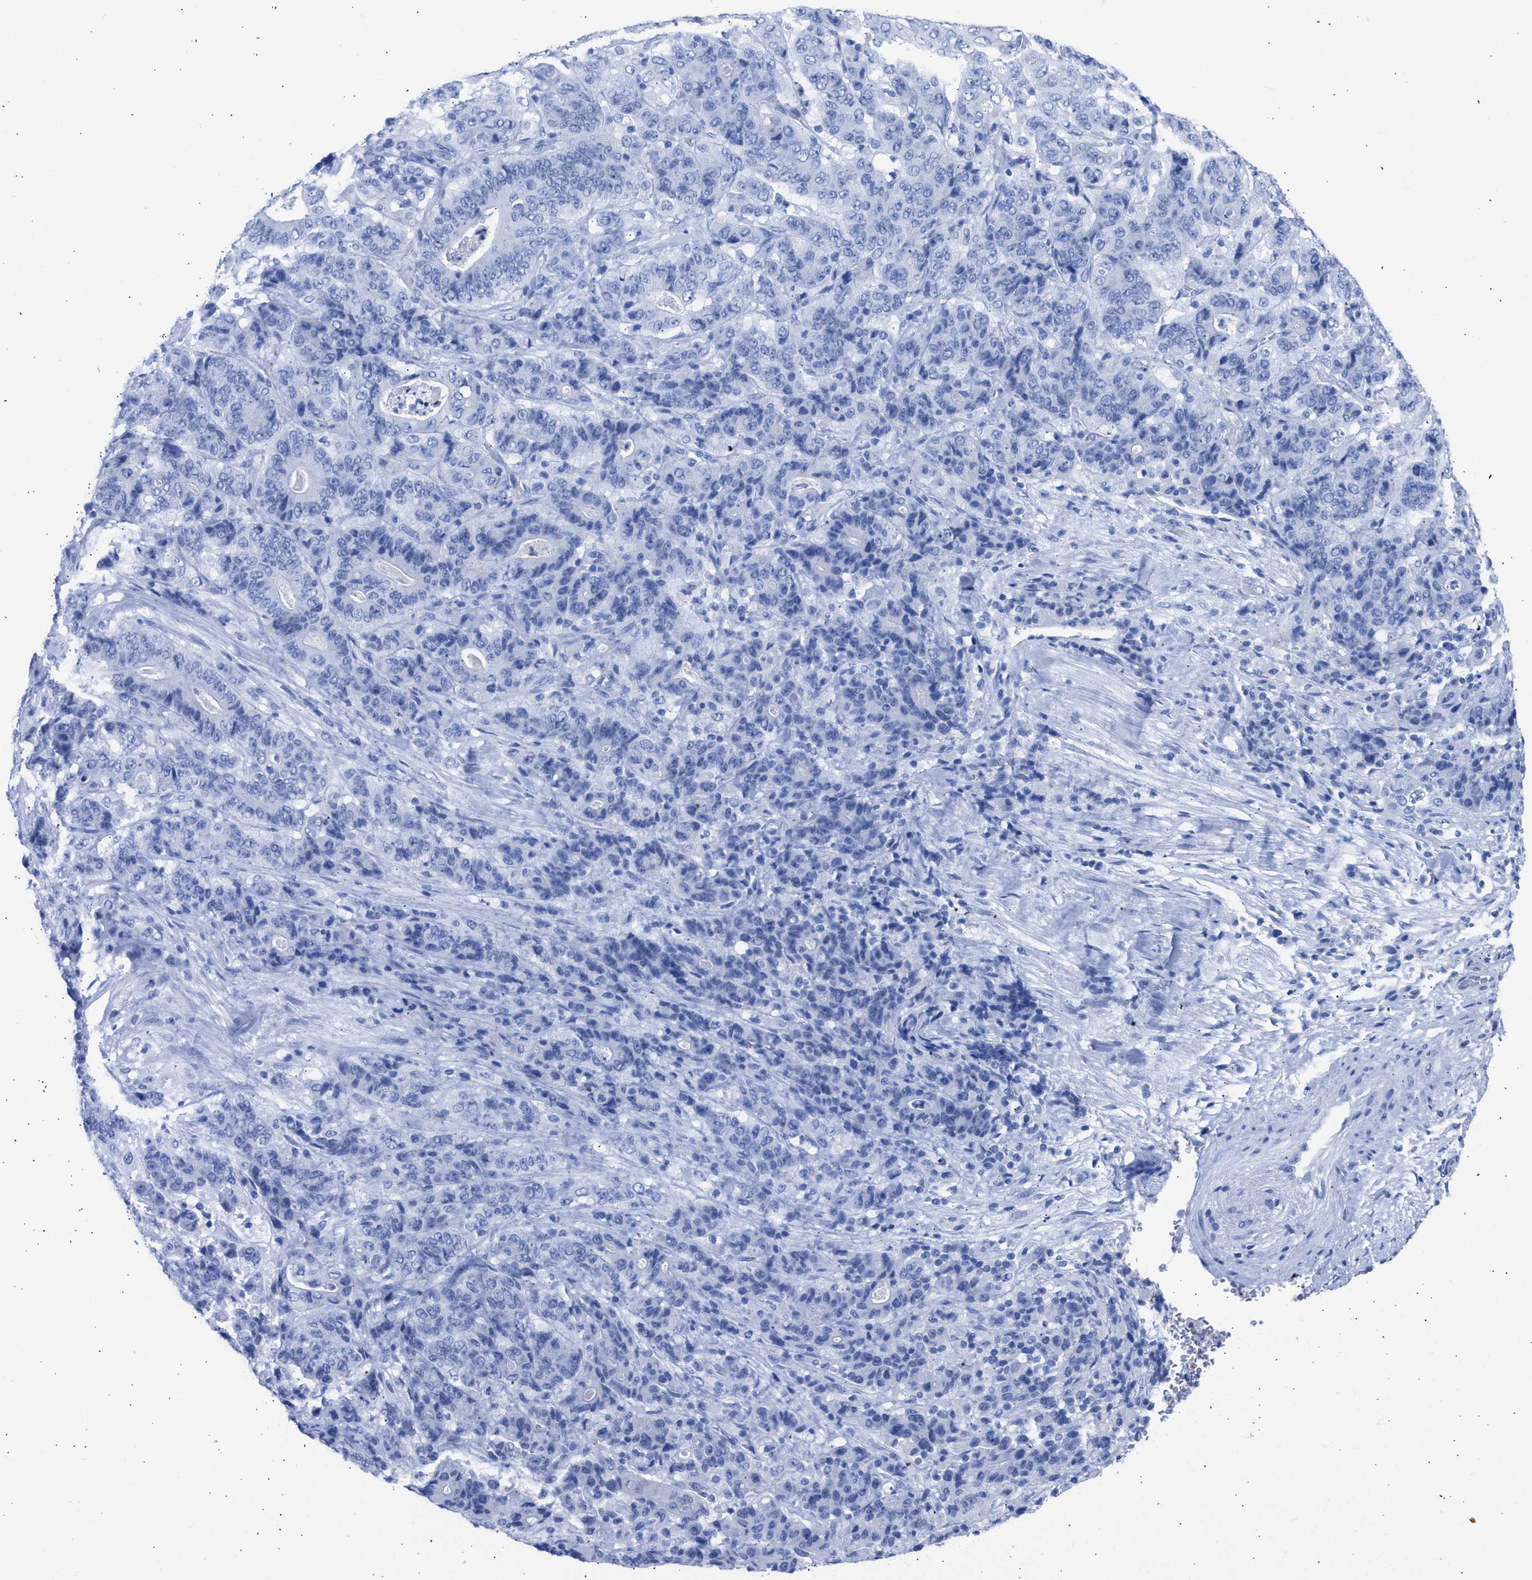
{"staining": {"intensity": "negative", "quantity": "none", "location": "none"}, "tissue": "stomach cancer", "cell_type": "Tumor cells", "image_type": "cancer", "snomed": [{"axis": "morphology", "description": "Adenocarcinoma, NOS"}, {"axis": "topography", "description": "Stomach"}], "caption": "Immunohistochemistry (IHC) image of neoplastic tissue: human adenocarcinoma (stomach) stained with DAB (3,3'-diaminobenzidine) shows no significant protein staining in tumor cells. (DAB IHC with hematoxylin counter stain).", "gene": "RSPH1", "patient": {"sex": "female", "age": 73}}